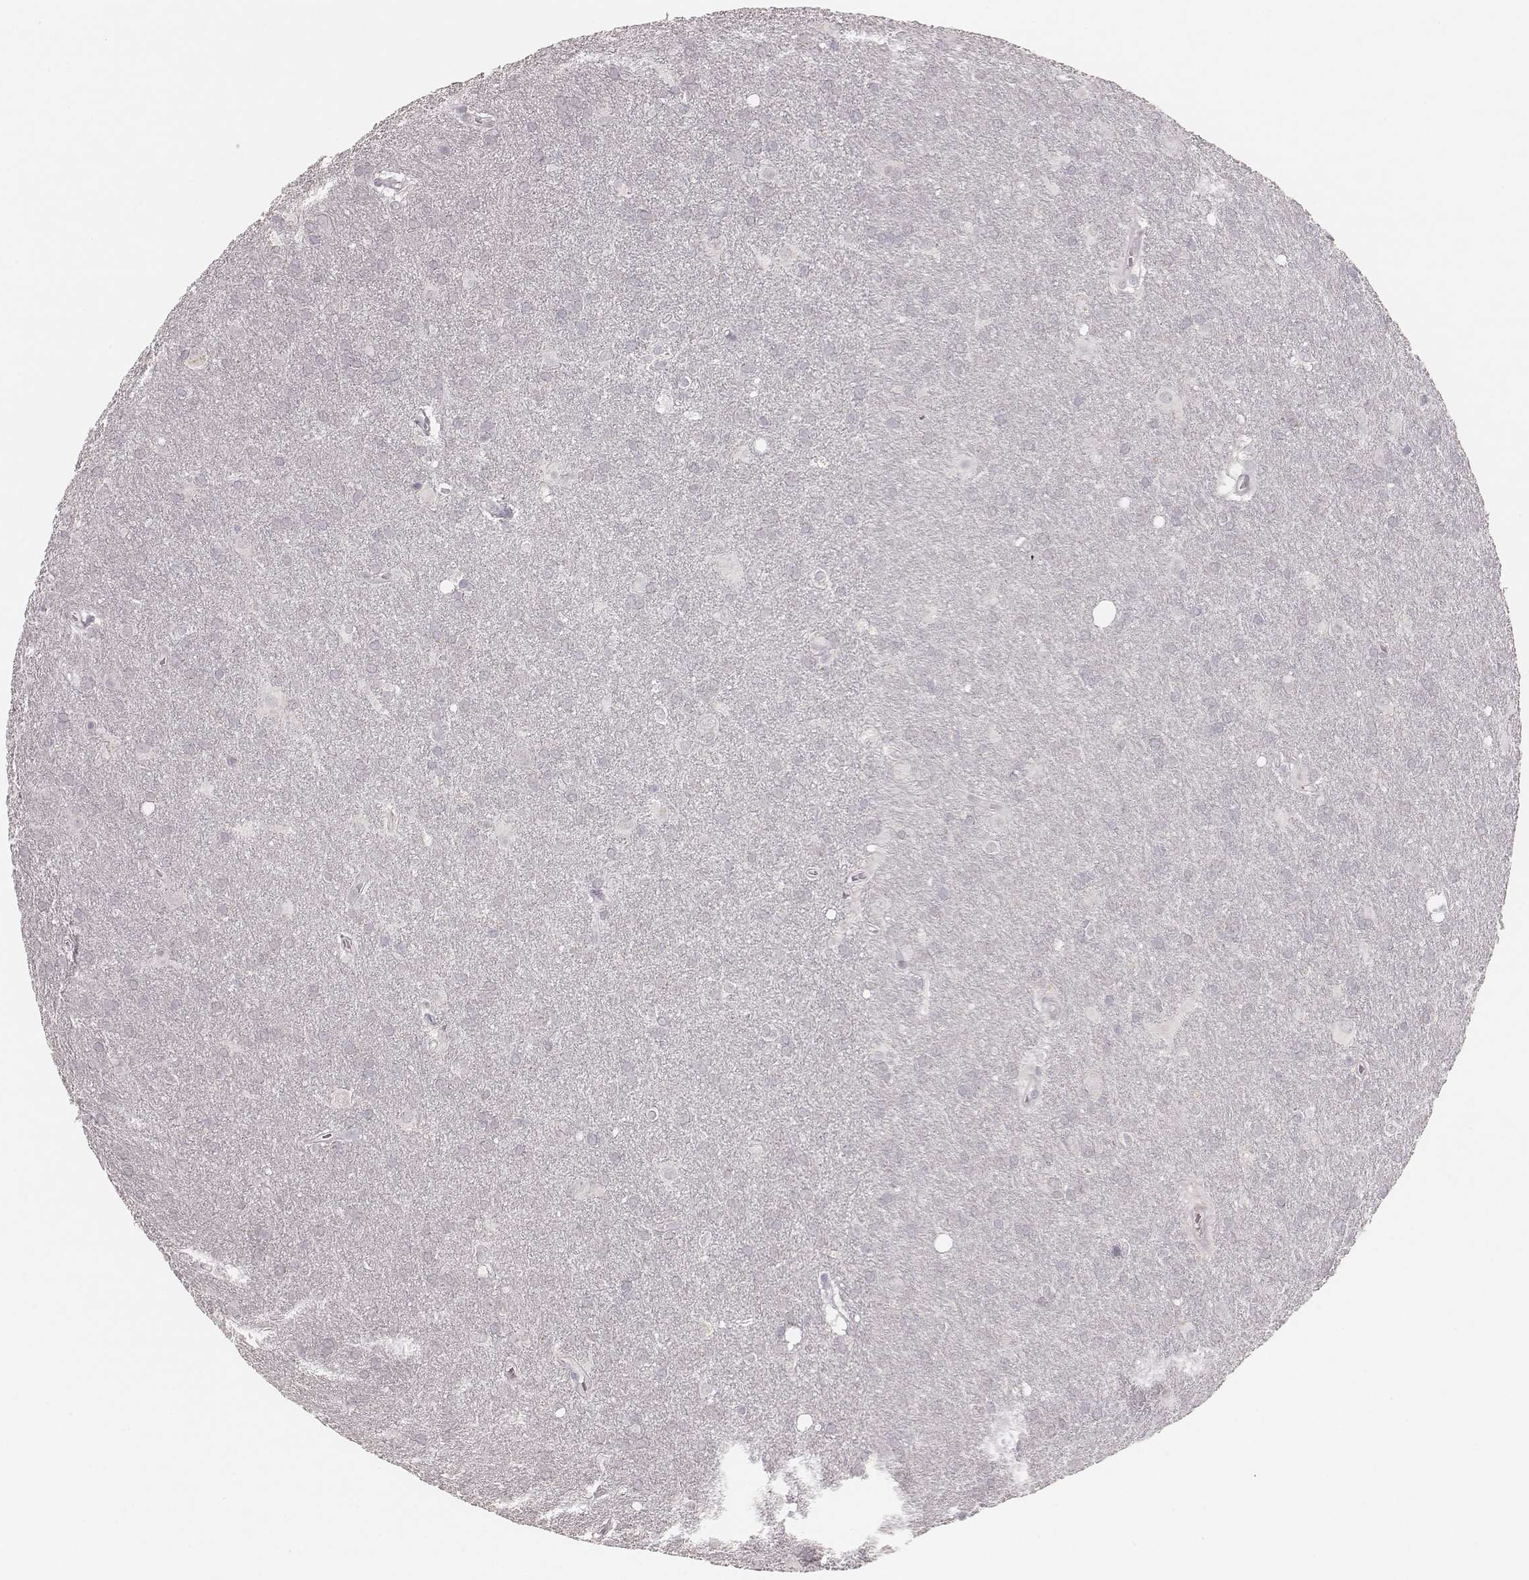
{"staining": {"intensity": "negative", "quantity": "none", "location": "none"}, "tissue": "glioma", "cell_type": "Tumor cells", "image_type": "cancer", "snomed": [{"axis": "morphology", "description": "Glioma, malignant, Low grade"}, {"axis": "topography", "description": "Brain"}], "caption": "IHC of glioma reveals no staining in tumor cells.", "gene": "LY6K", "patient": {"sex": "male", "age": 58}}